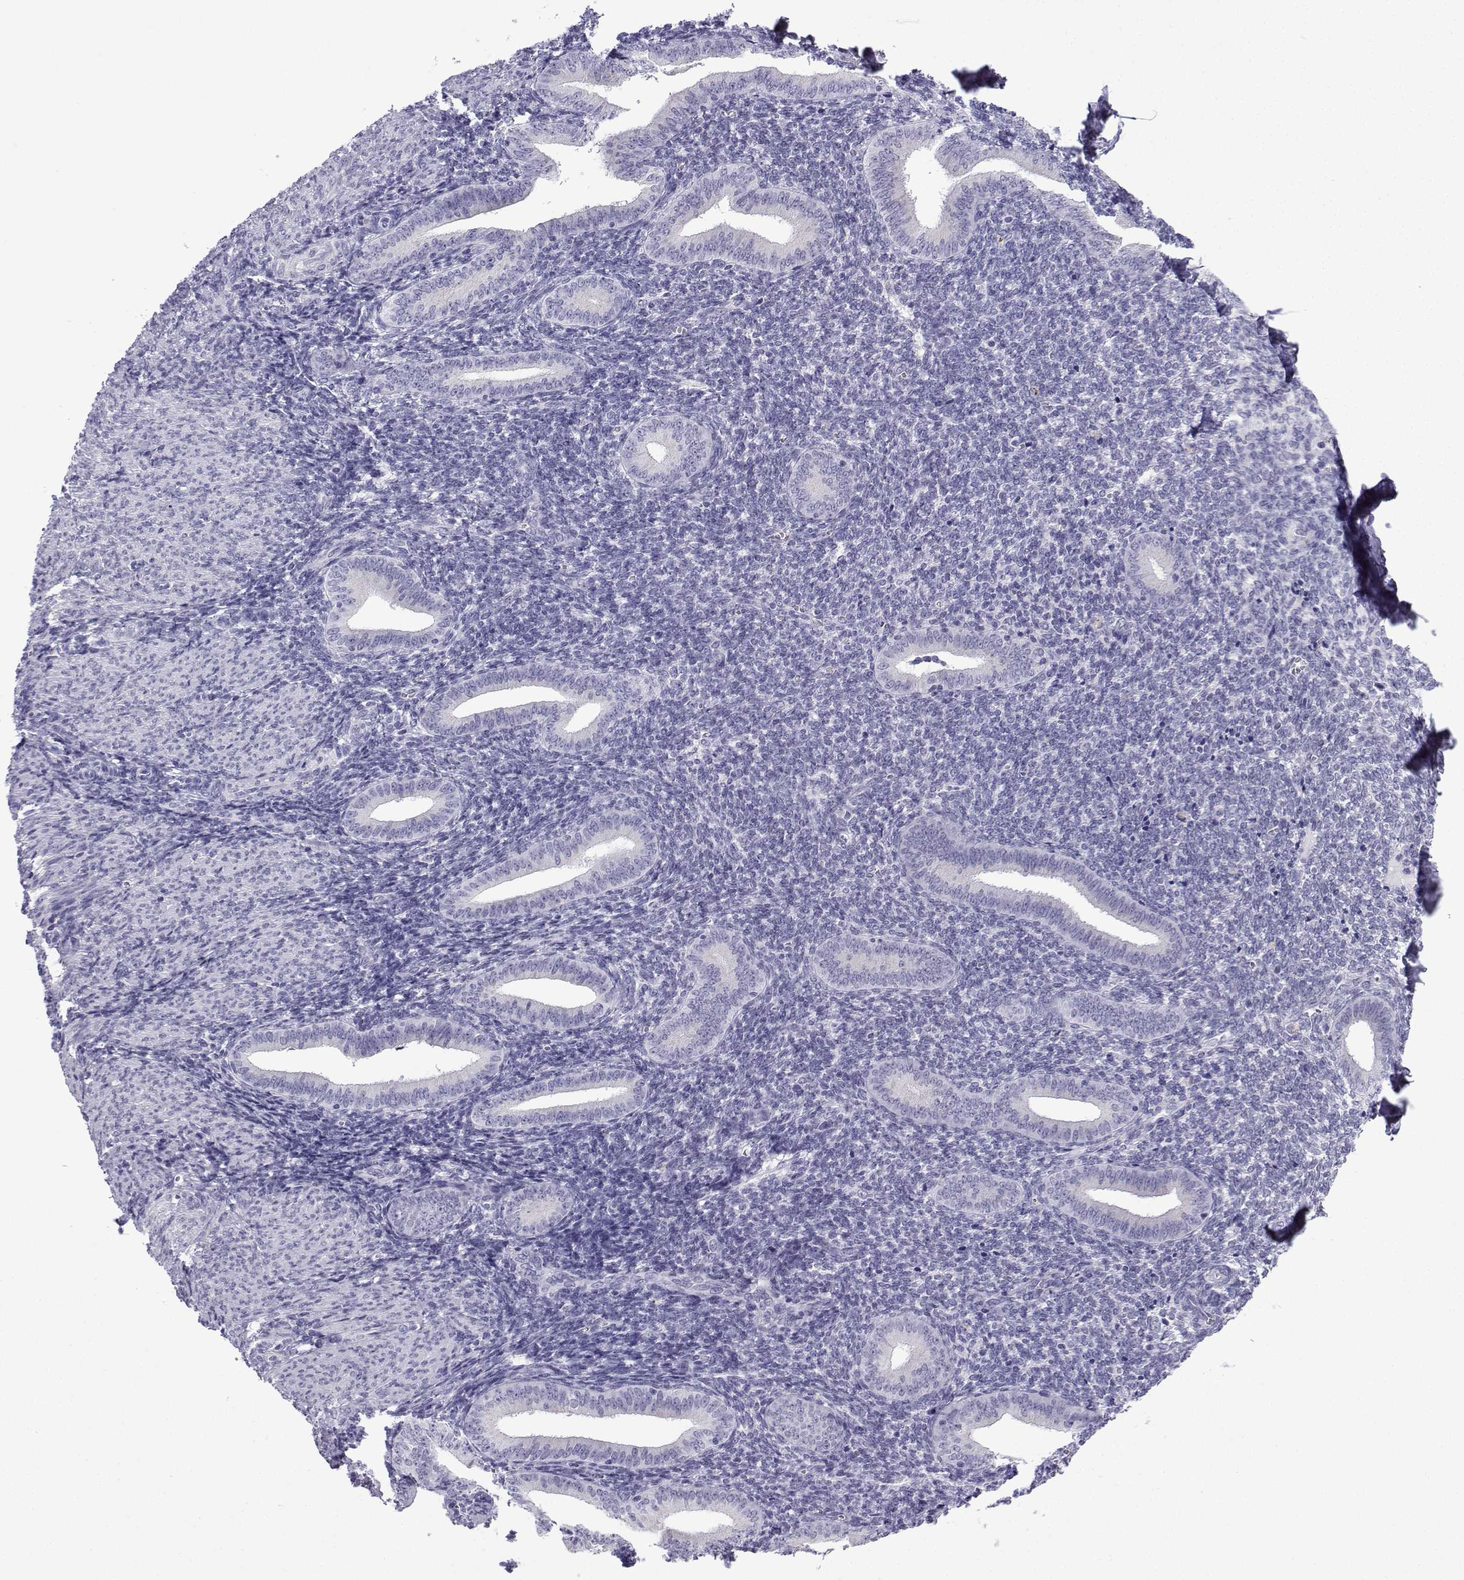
{"staining": {"intensity": "negative", "quantity": "none", "location": "none"}, "tissue": "endometrium", "cell_type": "Cells in endometrial stroma", "image_type": "normal", "snomed": [{"axis": "morphology", "description": "Normal tissue, NOS"}, {"axis": "topography", "description": "Endometrium"}], "caption": "The image displays no staining of cells in endometrial stroma in normal endometrium. (Stains: DAB immunohistochemistry (IHC) with hematoxylin counter stain, Microscopy: brightfield microscopy at high magnification).", "gene": "ACRBP", "patient": {"sex": "female", "age": 25}}